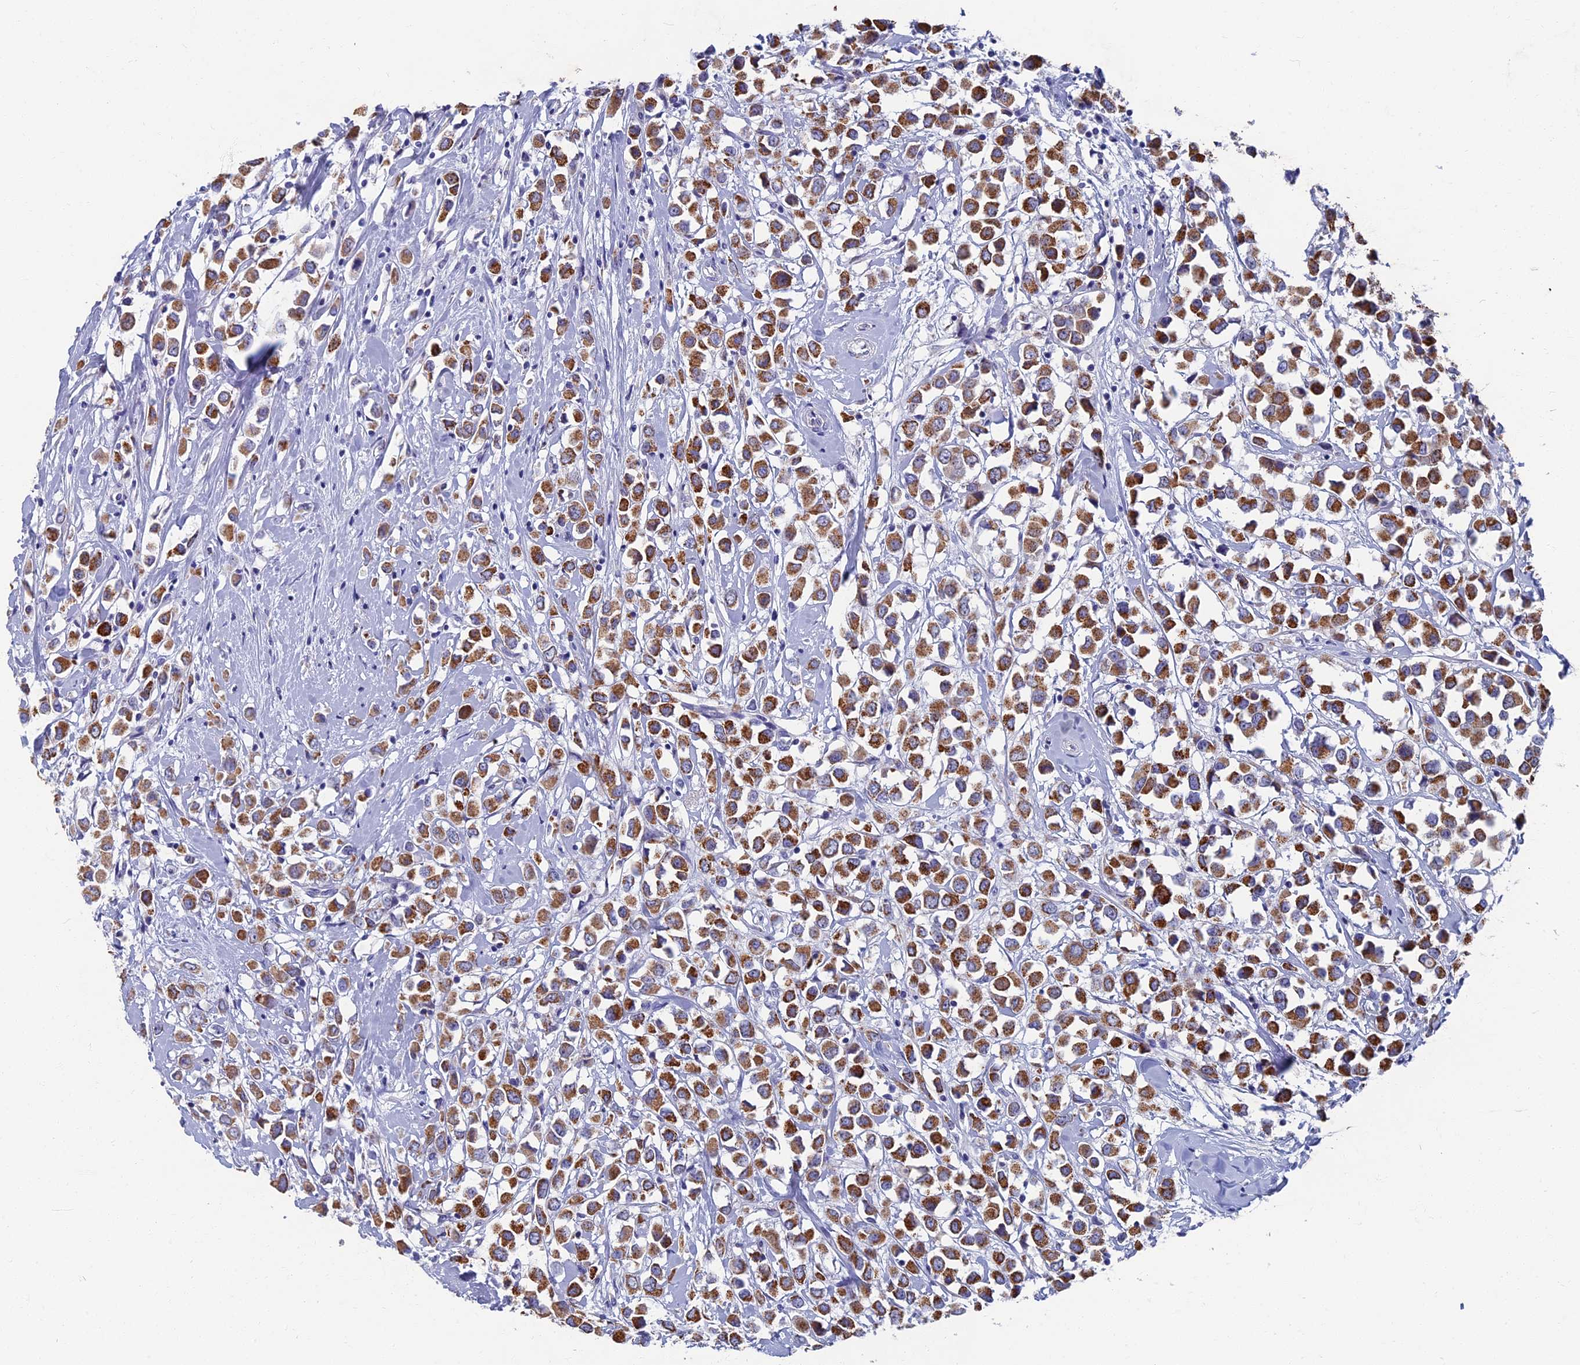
{"staining": {"intensity": "moderate", "quantity": ">75%", "location": "cytoplasmic/membranous"}, "tissue": "breast cancer", "cell_type": "Tumor cells", "image_type": "cancer", "snomed": [{"axis": "morphology", "description": "Duct carcinoma"}, {"axis": "topography", "description": "Breast"}], "caption": "Breast invasive ductal carcinoma tissue demonstrates moderate cytoplasmic/membranous positivity in about >75% of tumor cells", "gene": "OAT", "patient": {"sex": "female", "age": 87}}